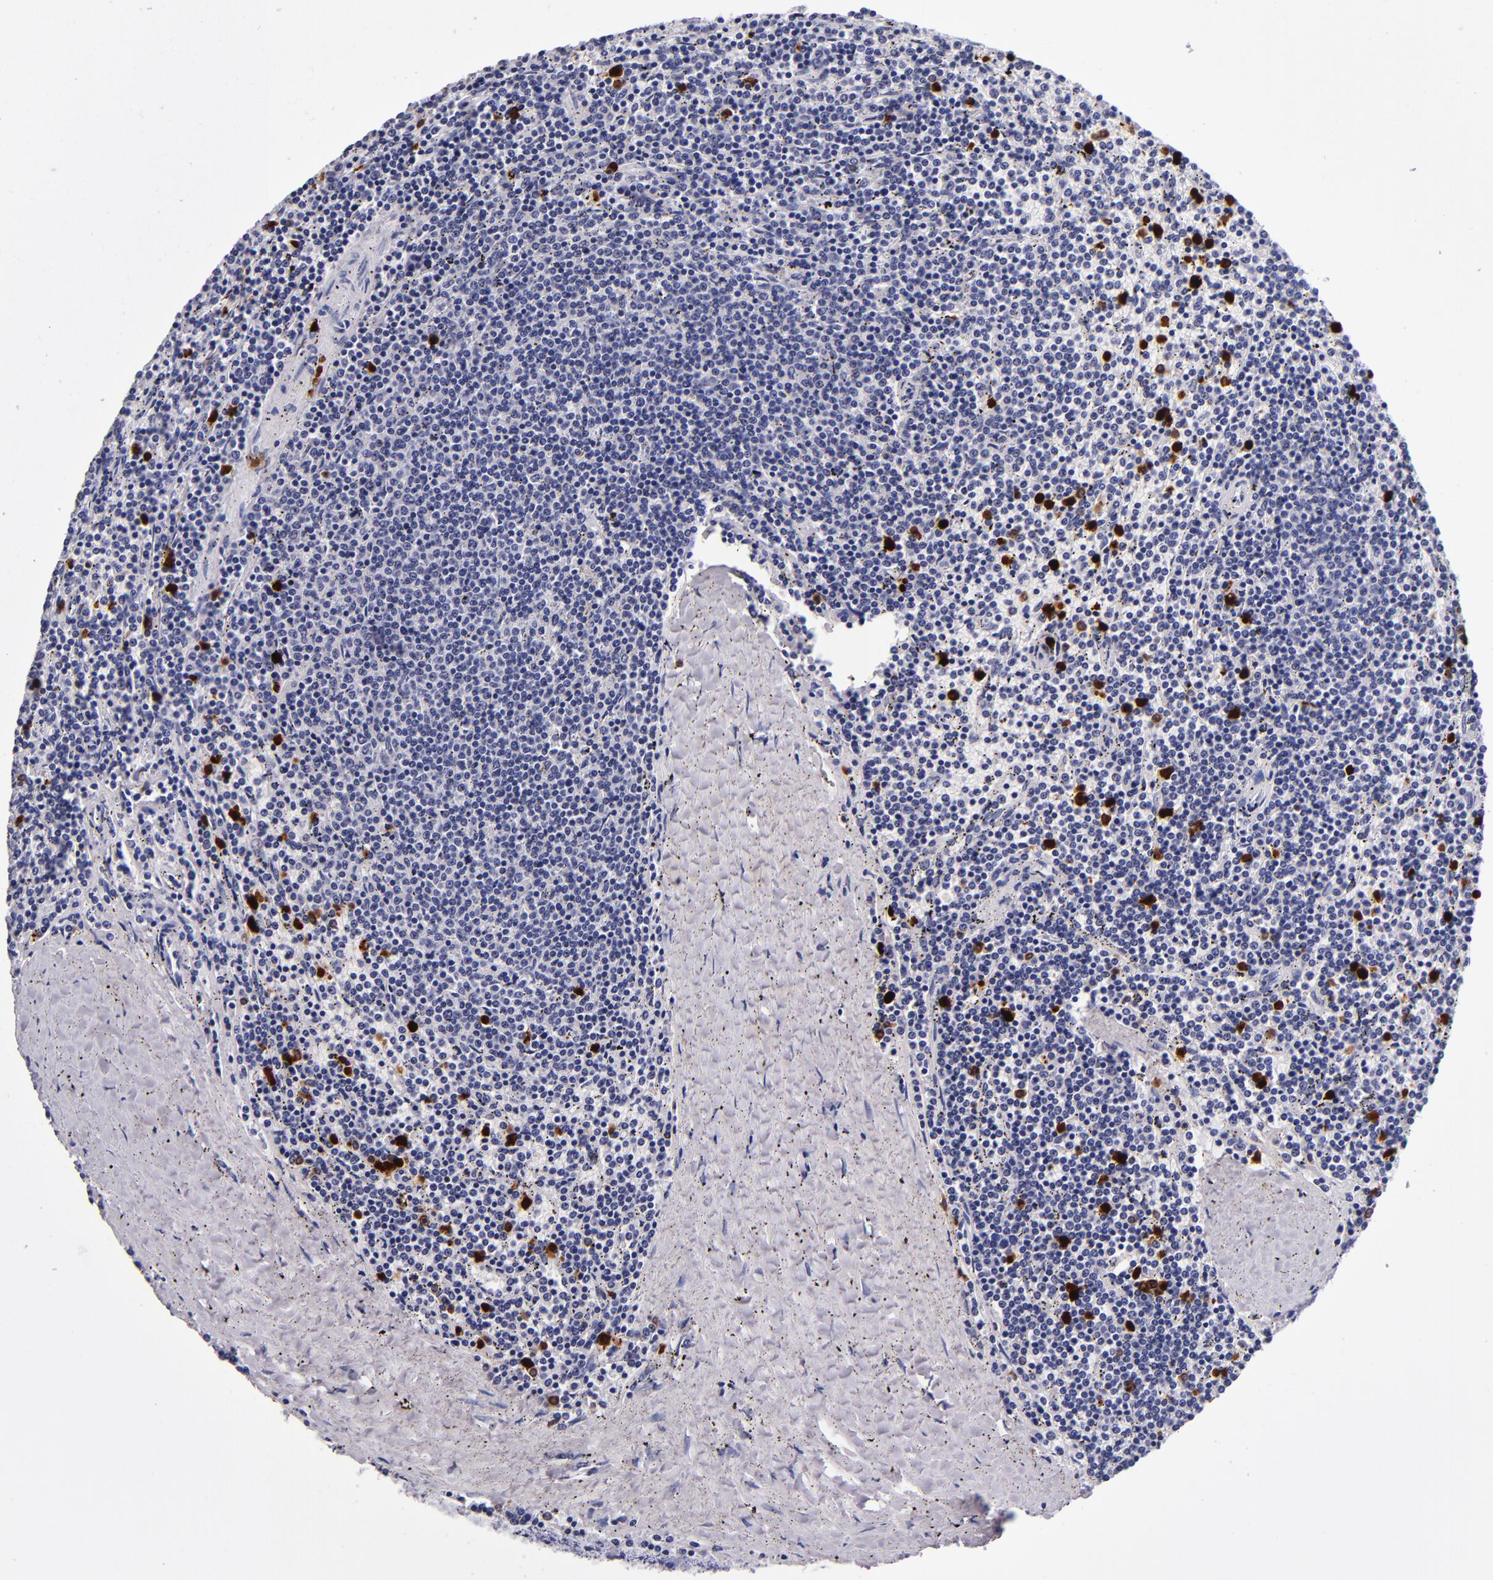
{"staining": {"intensity": "strong", "quantity": "<25%", "location": "nuclear"}, "tissue": "lymphoma", "cell_type": "Tumor cells", "image_type": "cancer", "snomed": [{"axis": "morphology", "description": "Malignant lymphoma, non-Hodgkin's type, Low grade"}, {"axis": "topography", "description": "Spleen"}], "caption": "IHC (DAB) staining of human lymphoma exhibits strong nuclear protein staining in approximately <25% of tumor cells.", "gene": "S100A8", "patient": {"sex": "female", "age": 50}}